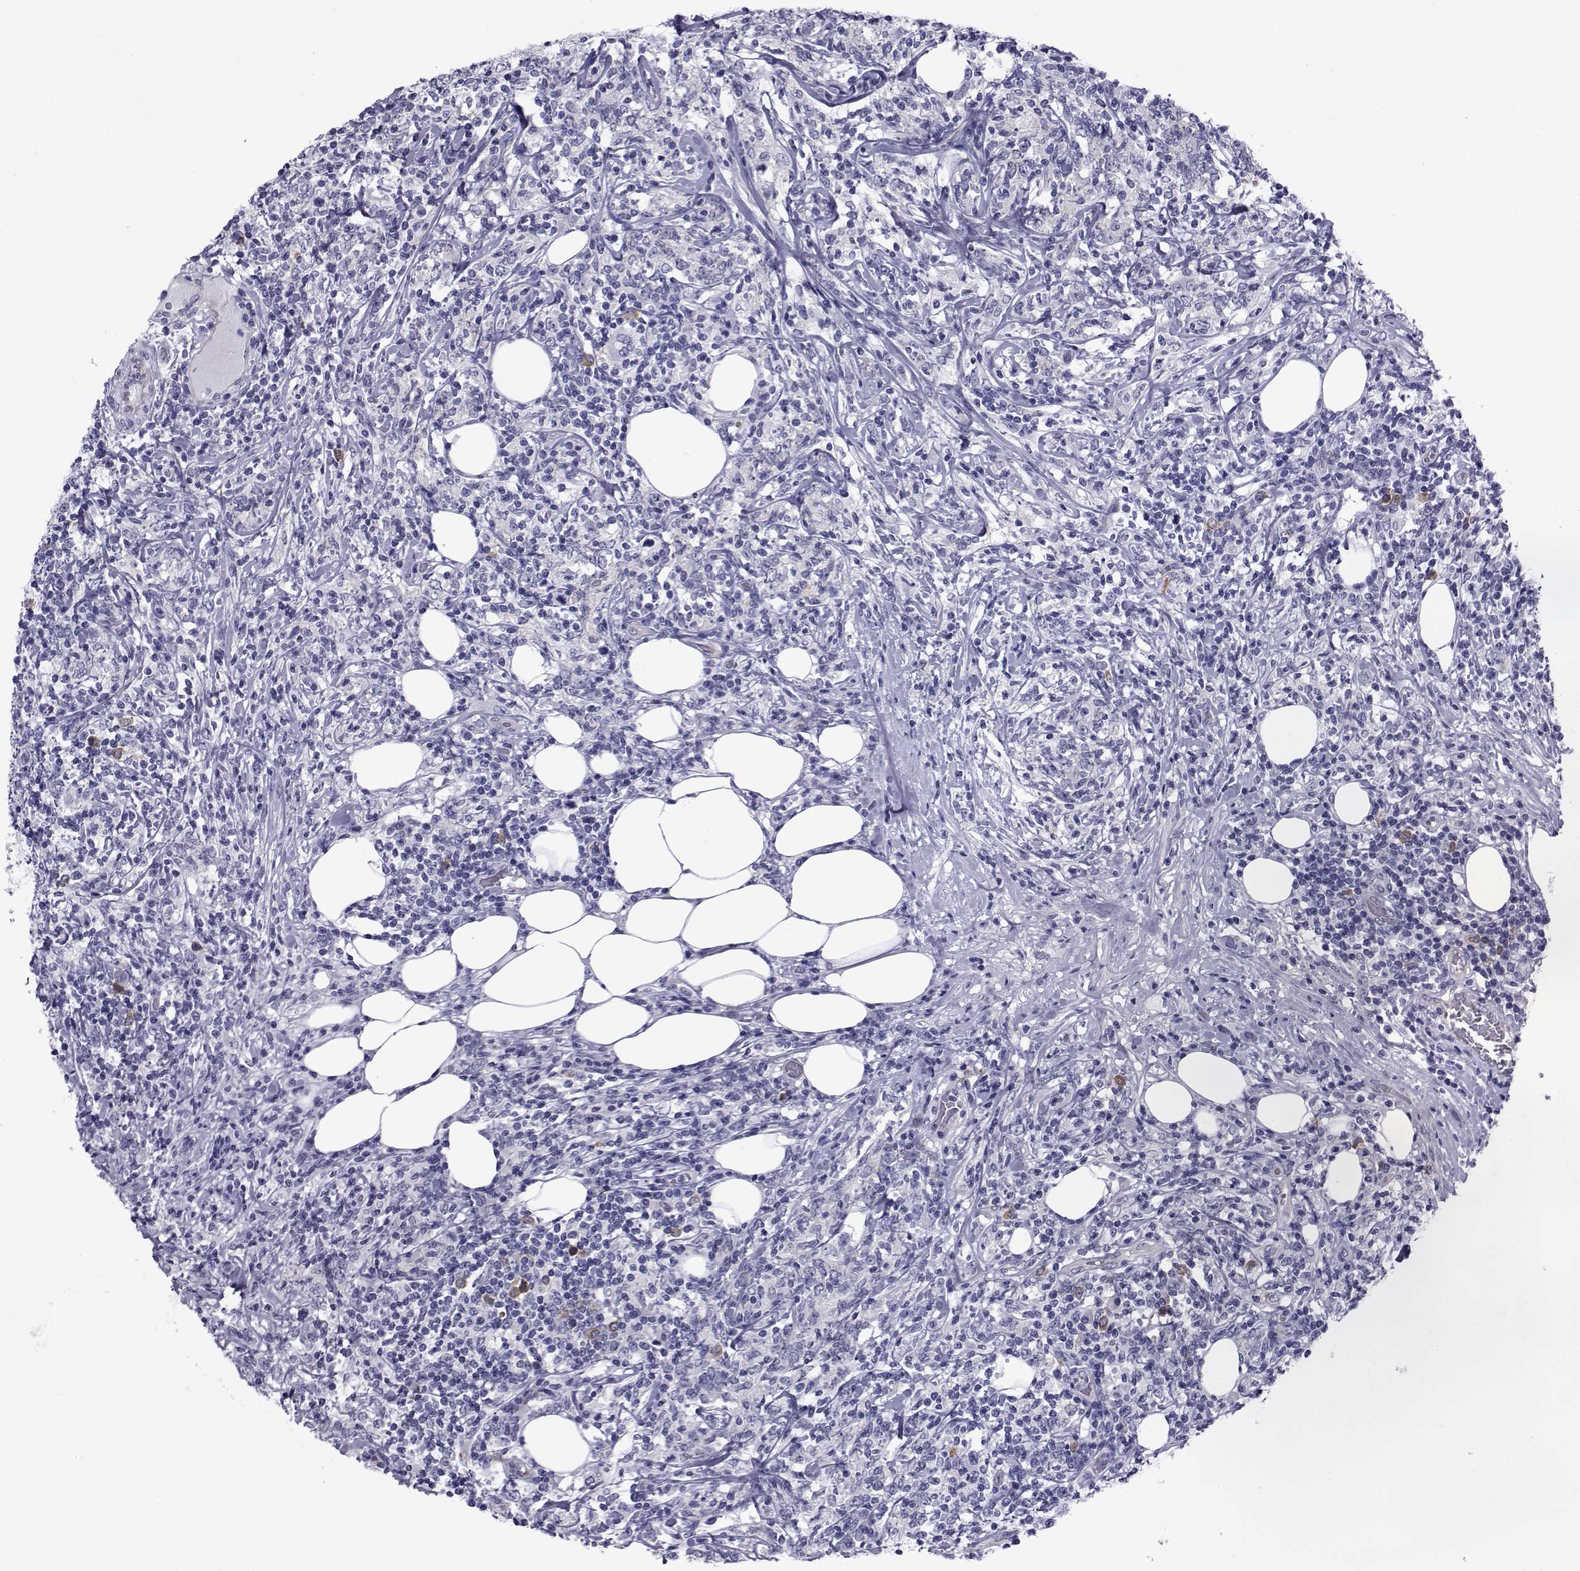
{"staining": {"intensity": "negative", "quantity": "none", "location": "none"}, "tissue": "lymphoma", "cell_type": "Tumor cells", "image_type": "cancer", "snomed": [{"axis": "morphology", "description": "Malignant lymphoma, non-Hodgkin's type, High grade"}, {"axis": "topography", "description": "Lymph node"}], "caption": "This is an immunohistochemistry (IHC) micrograph of lymphoma. There is no expression in tumor cells.", "gene": "COL22A1", "patient": {"sex": "female", "age": 84}}